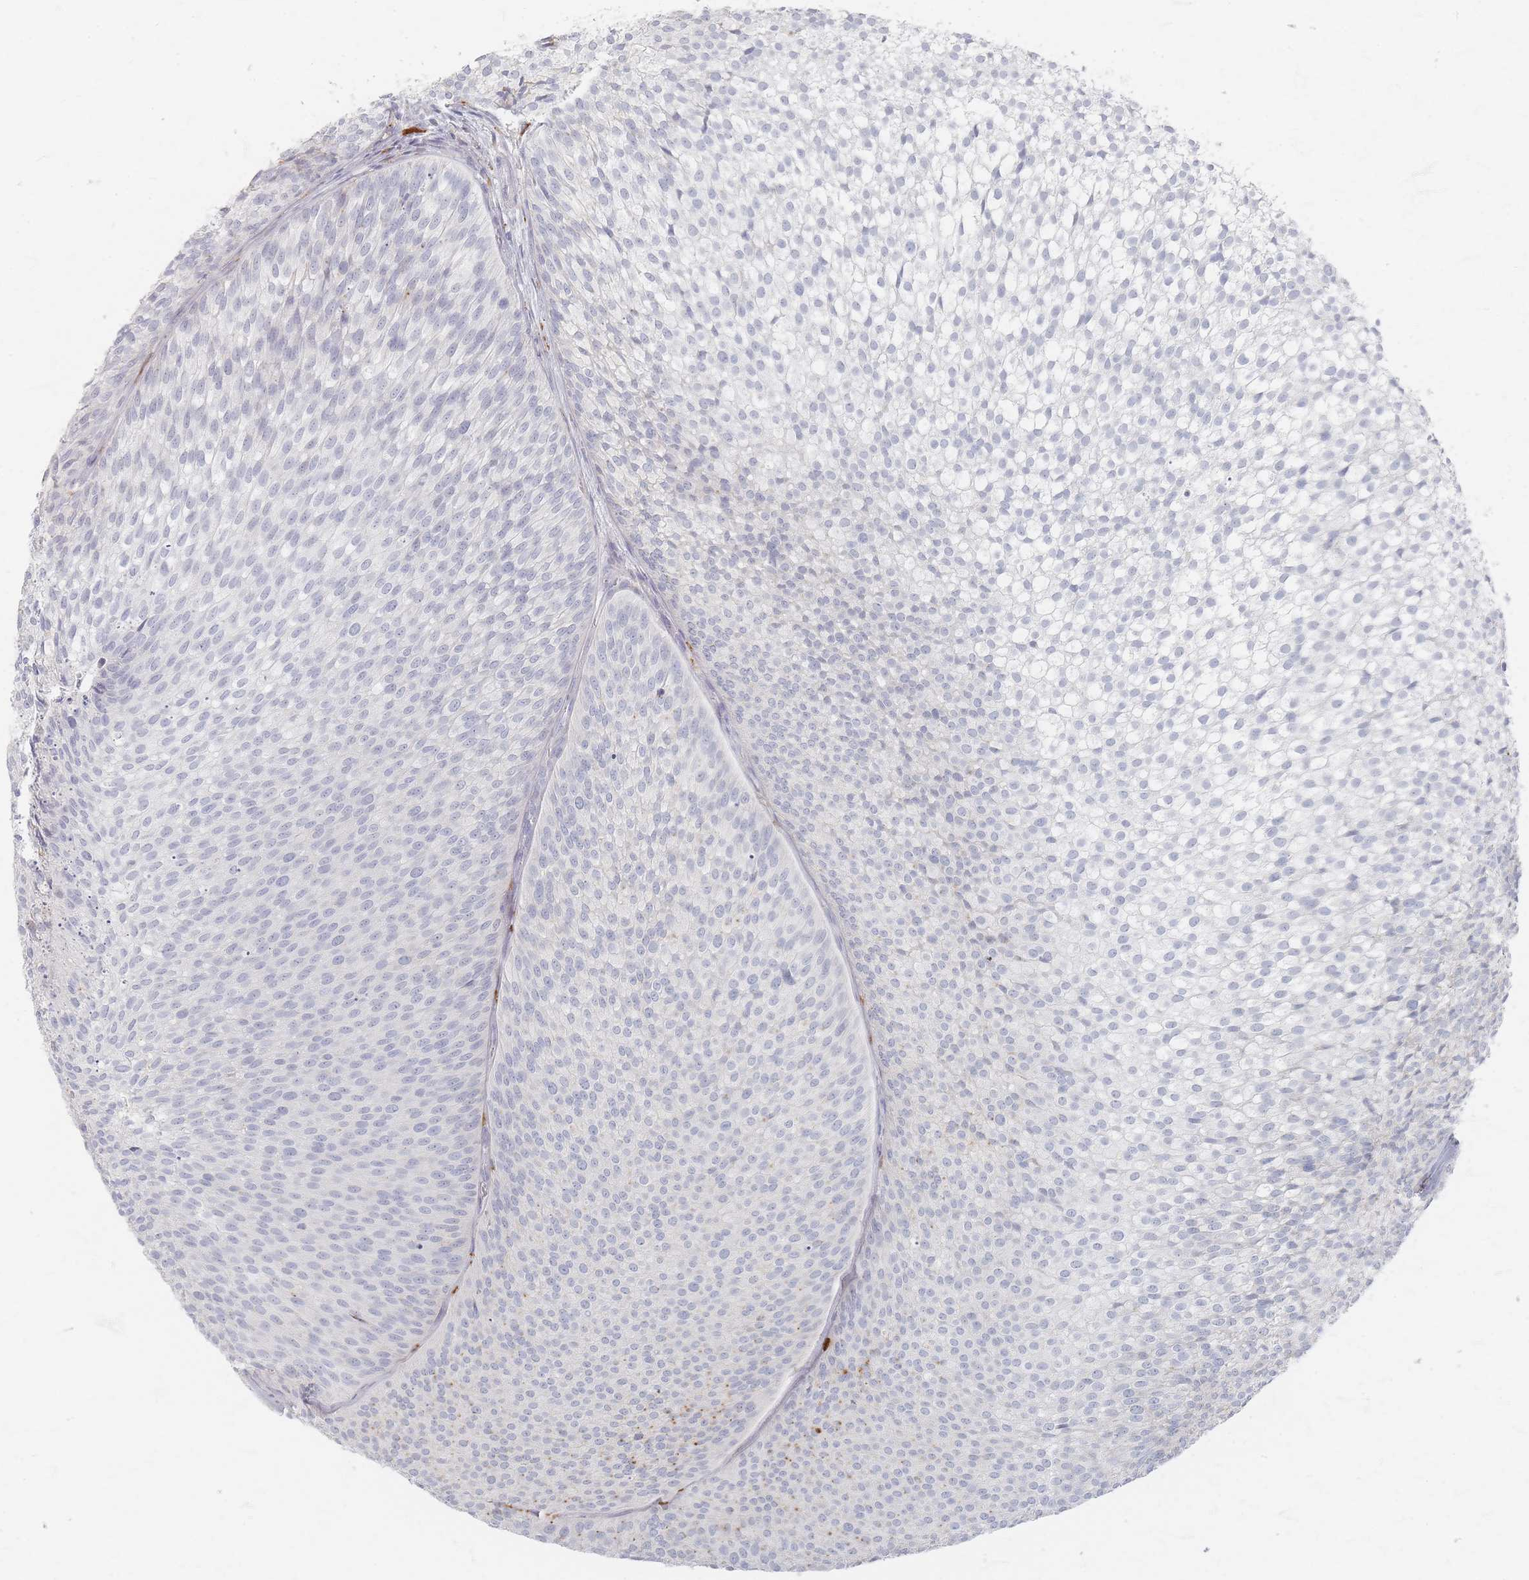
{"staining": {"intensity": "negative", "quantity": "none", "location": "none"}, "tissue": "urothelial cancer", "cell_type": "Tumor cells", "image_type": "cancer", "snomed": [{"axis": "morphology", "description": "Urothelial carcinoma, Low grade"}, {"axis": "topography", "description": "Urinary bladder"}], "caption": "DAB (3,3'-diaminobenzidine) immunohistochemical staining of urothelial cancer displays no significant expression in tumor cells. (IHC, brightfield microscopy, high magnification).", "gene": "SLC2A11", "patient": {"sex": "male", "age": 91}}